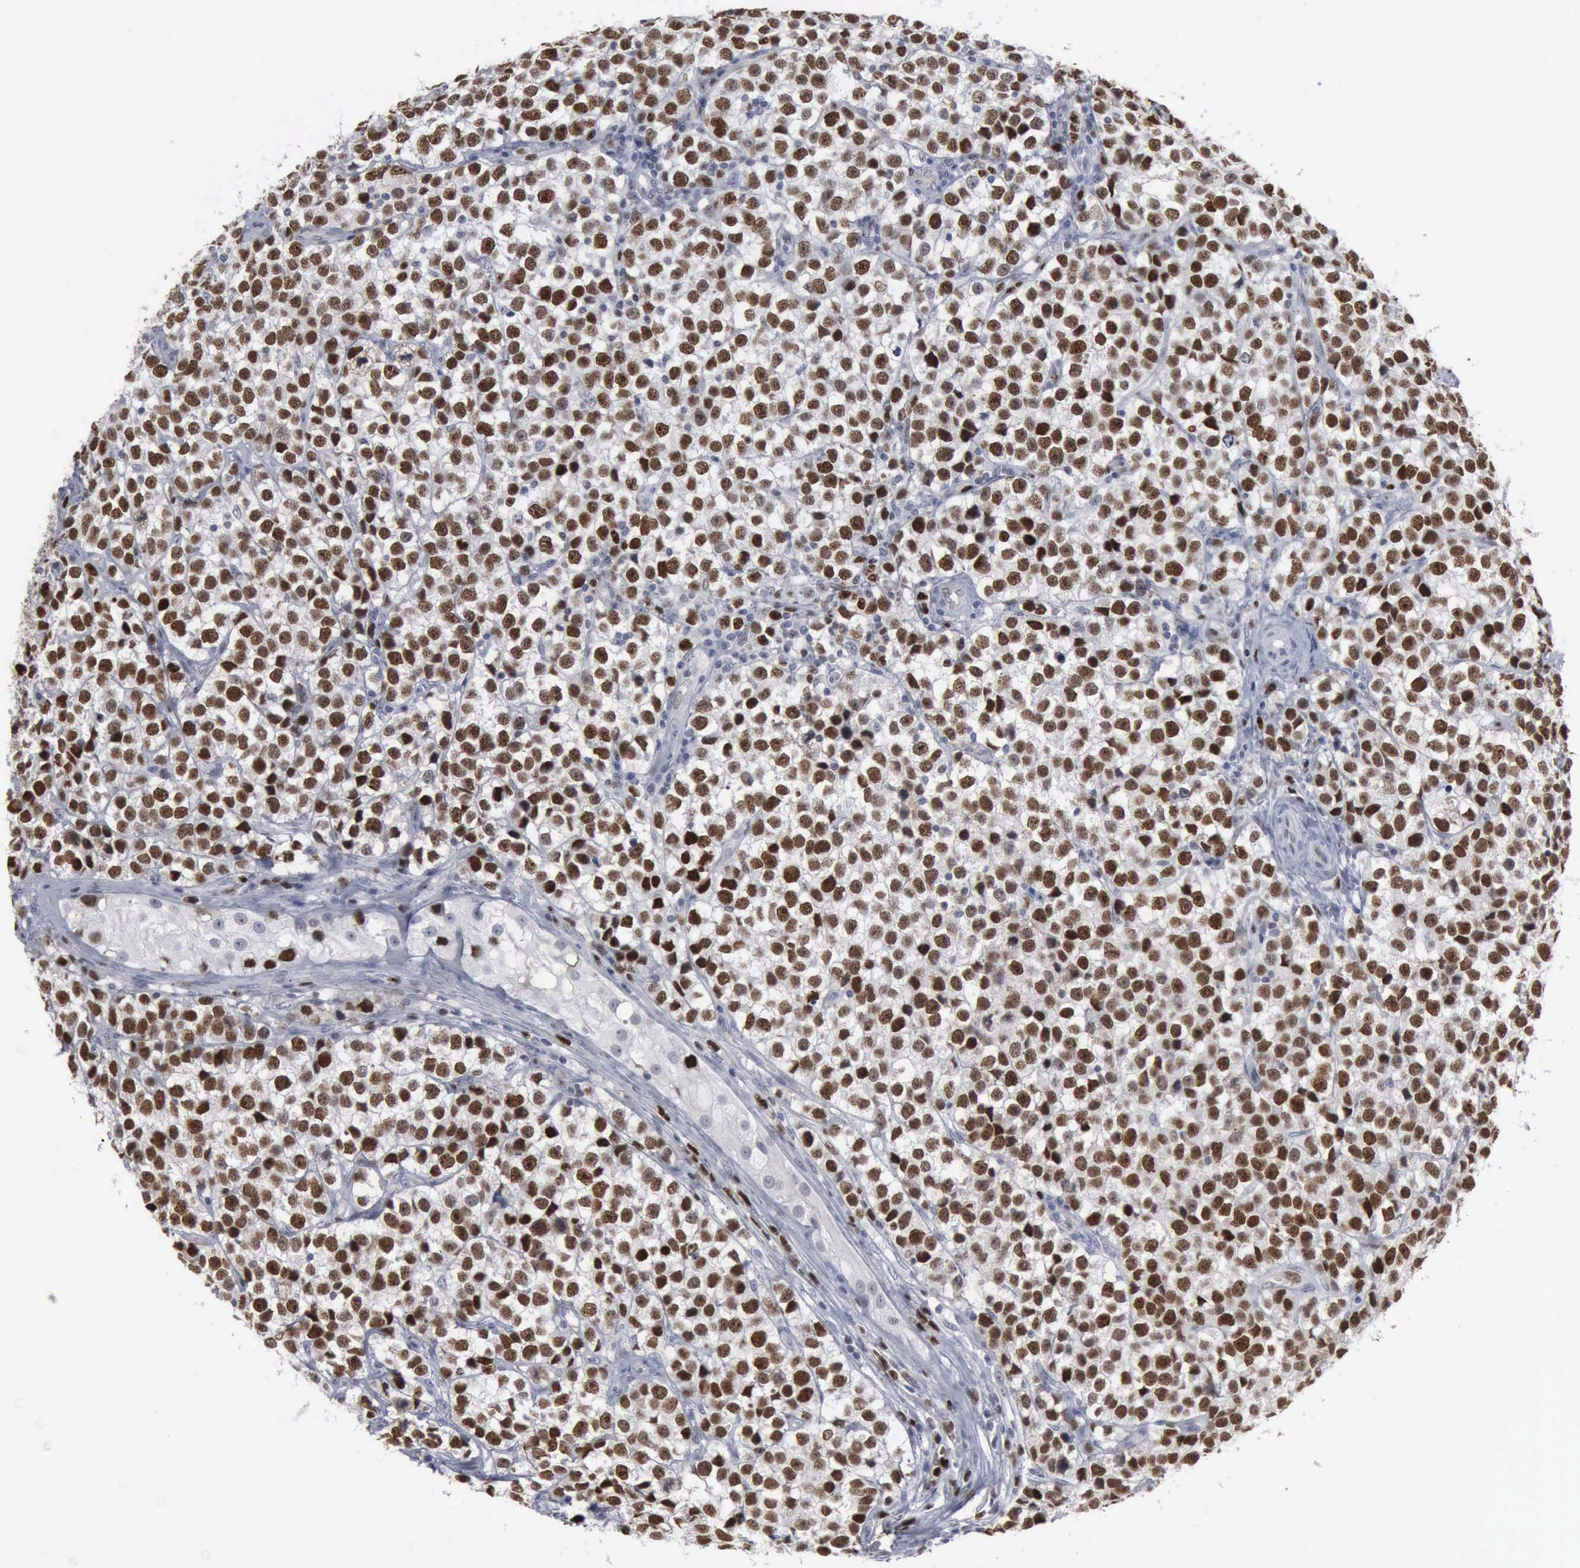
{"staining": {"intensity": "strong", "quantity": ">75%", "location": "nuclear"}, "tissue": "testis cancer", "cell_type": "Tumor cells", "image_type": "cancer", "snomed": [{"axis": "morphology", "description": "Seminoma, NOS"}, {"axis": "topography", "description": "Testis"}], "caption": "Immunohistochemical staining of human testis seminoma displays high levels of strong nuclear protein positivity in about >75% of tumor cells. (DAB = brown stain, brightfield microscopy at high magnification).", "gene": "MCM5", "patient": {"sex": "male", "age": 25}}